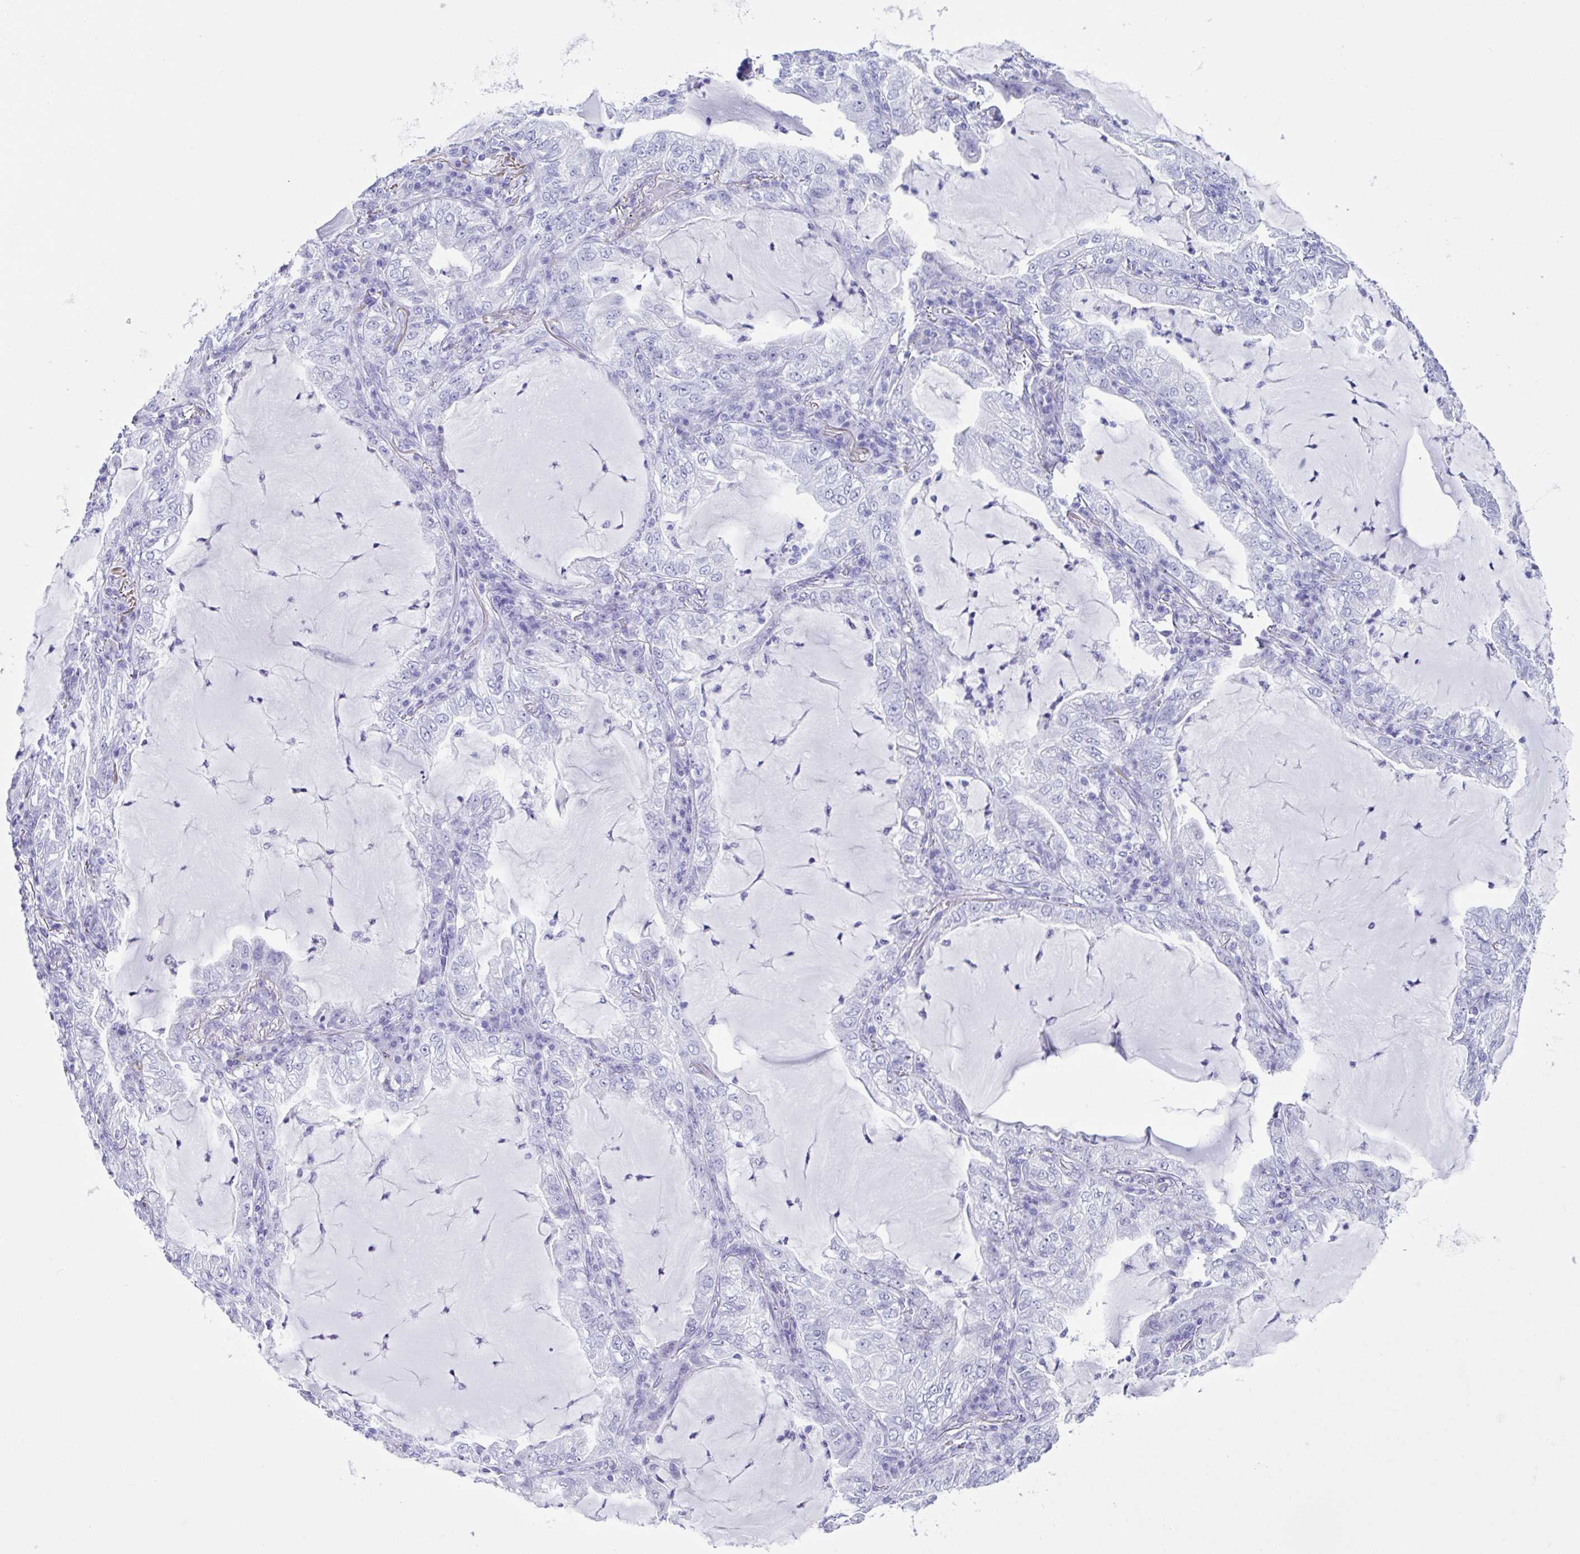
{"staining": {"intensity": "negative", "quantity": "none", "location": "none"}, "tissue": "lung cancer", "cell_type": "Tumor cells", "image_type": "cancer", "snomed": [{"axis": "morphology", "description": "Adenocarcinoma, NOS"}, {"axis": "topography", "description": "Lung"}], "caption": "Immunohistochemistry (IHC) photomicrograph of human lung cancer stained for a protein (brown), which displays no positivity in tumor cells.", "gene": "LGALS4", "patient": {"sex": "female", "age": 73}}